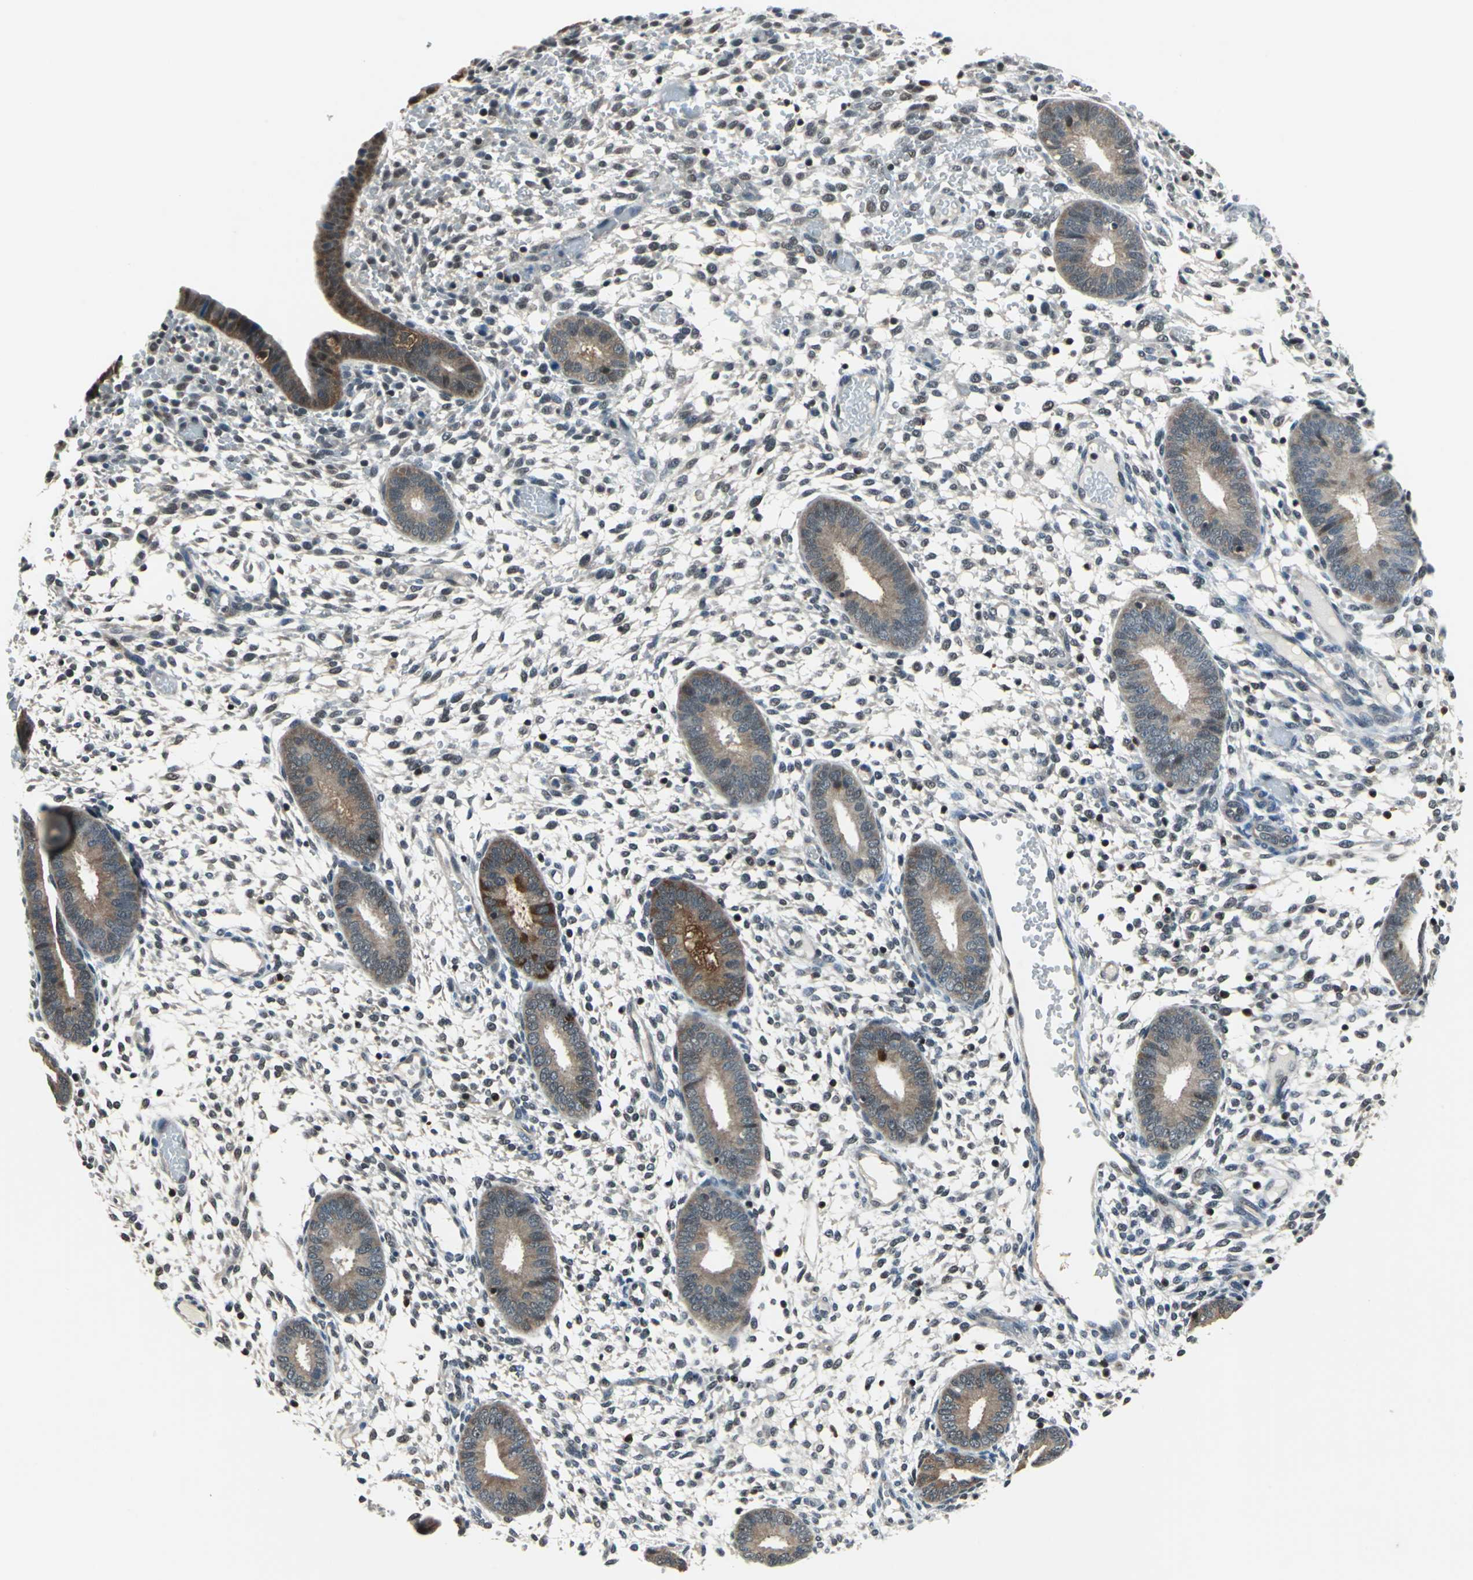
{"staining": {"intensity": "weak", "quantity": "25%-75%", "location": "cytoplasmic/membranous"}, "tissue": "endometrium", "cell_type": "Cells in endometrial stroma", "image_type": "normal", "snomed": [{"axis": "morphology", "description": "Normal tissue, NOS"}, {"axis": "topography", "description": "Endometrium"}], "caption": "Immunohistochemistry micrograph of normal endometrium stained for a protein (brown), which reveals low levels of weak cytoplasmic/membranous staining in approximately 25%-75% of cells in endometrial stroma.", "gene": "PSME1", "patient": {"sex": "female", "age": 42}}